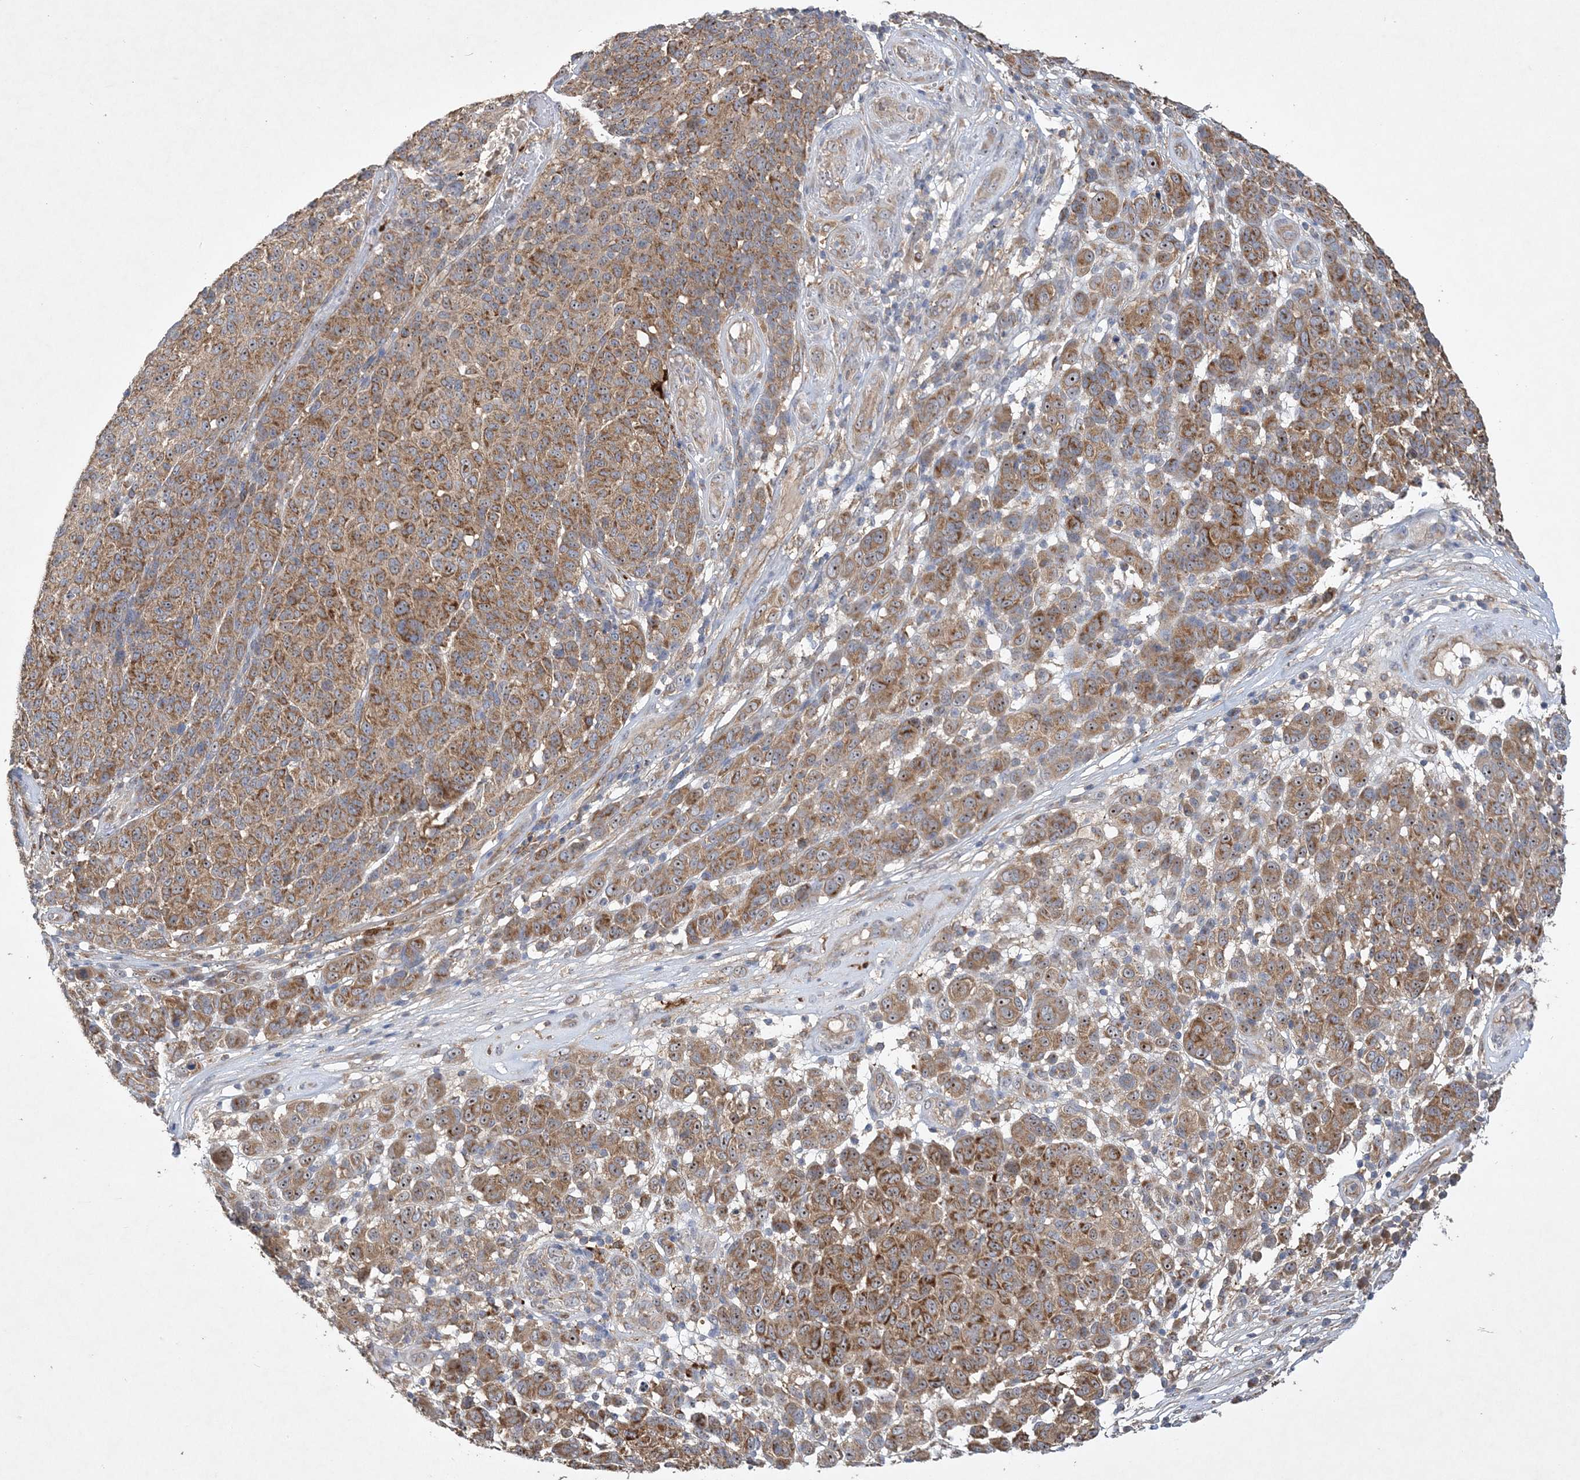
{"staining": {"intensity": "moderate", "quantity": ">75%", "location": "cytoplasmic/membranous,nuclear"}, "tissue": "melanoma", "cell_type": "Tumor cells", "image_type": "cancer", "snomed": [{"axis": "morphology", "description": "Malignant melanoma, NOS"}, {"axis": "topography", "description": "Skin"}], "caption": "Malignant melanoma stained for a protein (brown) shows moderate cytoplasmic/membranous and nuclear positive staining in about >75% of tumor cells.", "gene": "FEZ2", "patient": {"sex": "male", "age": 49}}